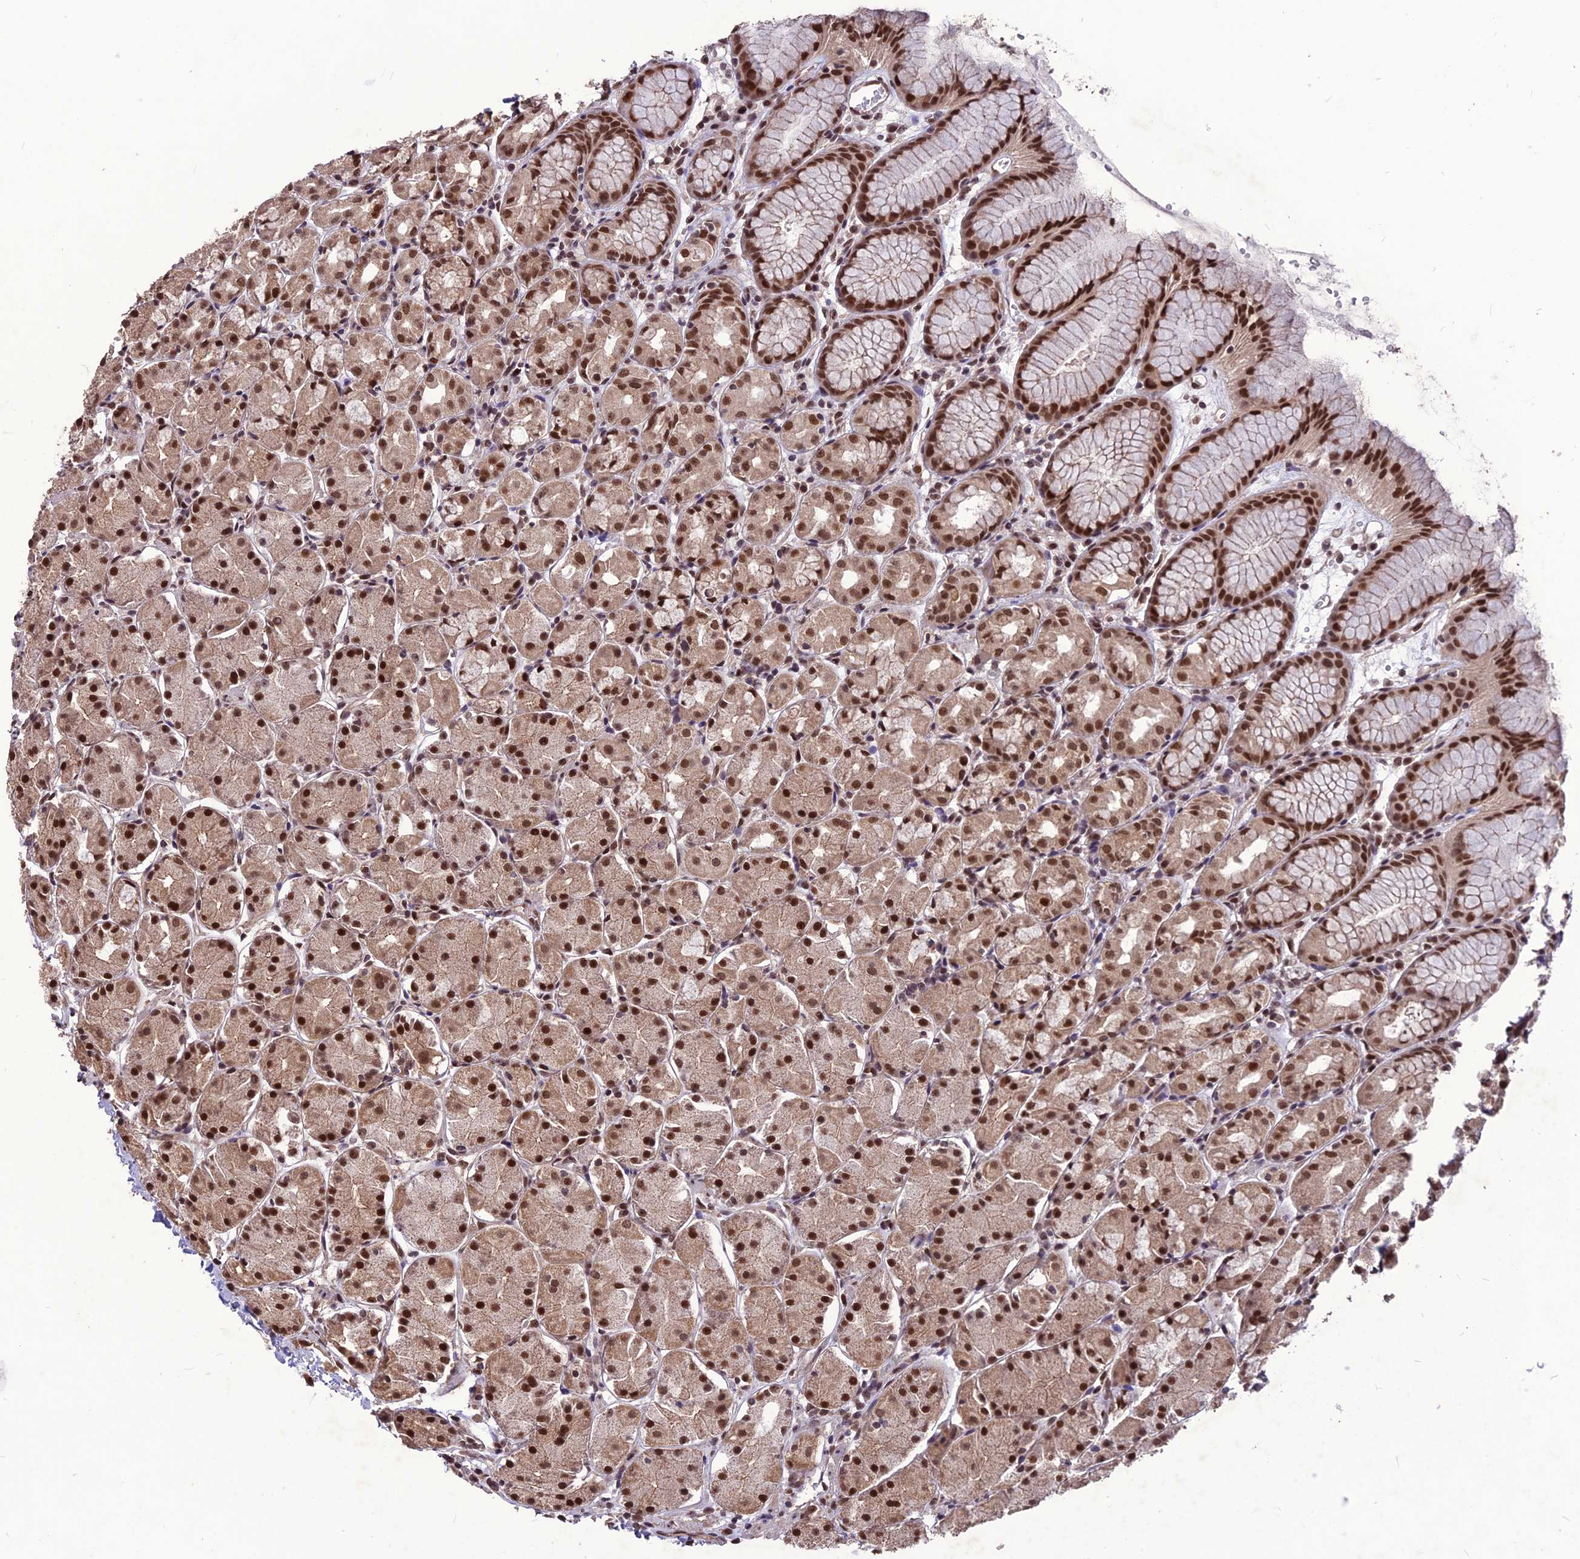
{"staining": {"intensity": "strong", "quantity": ">75%", "location": "nuclear"}, "tissue": "stomach", "cell_type": "Glandular cells", "image_type": "normal", "snomed": [{"axis": "morphology", "description": "Normal tissue, NOS"}, {"axis": "topography", "description": "Stomach, upper"}], "caption": "Strong nuclear positivity is present in approximately >75% of glandular cells in benign stomach.", "gene": "DIS3", "patient": {"sex": "male", "age": 47}}